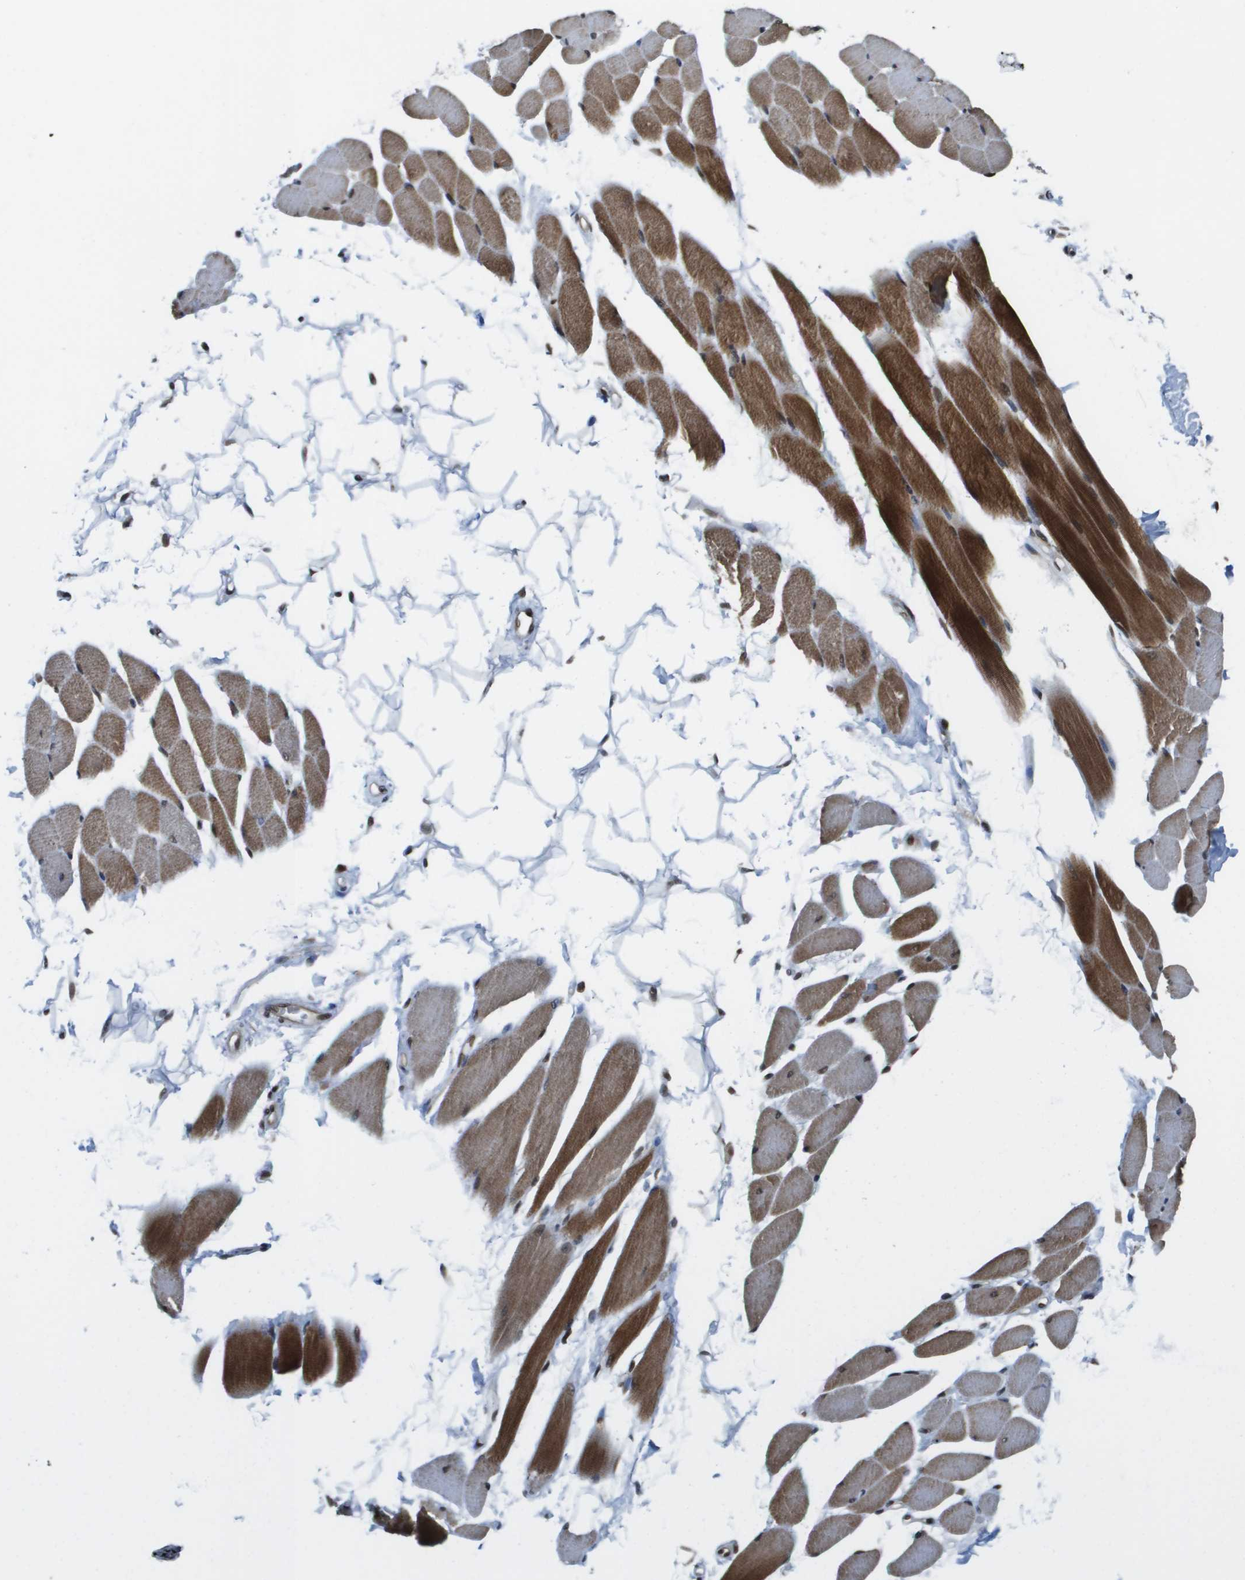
{"staining": {"intensity": "strong", "quantity": "25%-75%", "location": "cytoplasmic/membranous,nuclear"}, "tissue": "skeletal muscle", "cell_type": "Myocytes", "image_type": "normal", "snomed": [{"axis": "morphology", "description": "Normal tissue, NOS"}, {"axis": "topography", "description": "Skeletal muscle"}, {"axis": "topography", "description": "Oral tissue"}, {"axis": "topography", "description": "Peripheral nerve tissue"}], "caption": "The immunohistochemical stain shows strong cytoplasmic/membranous,nuclear staining in myocytes of unremarkable skeletal muscle.", "gene": "RECQL4", "patient": {"sex": "female", "age": 84}}